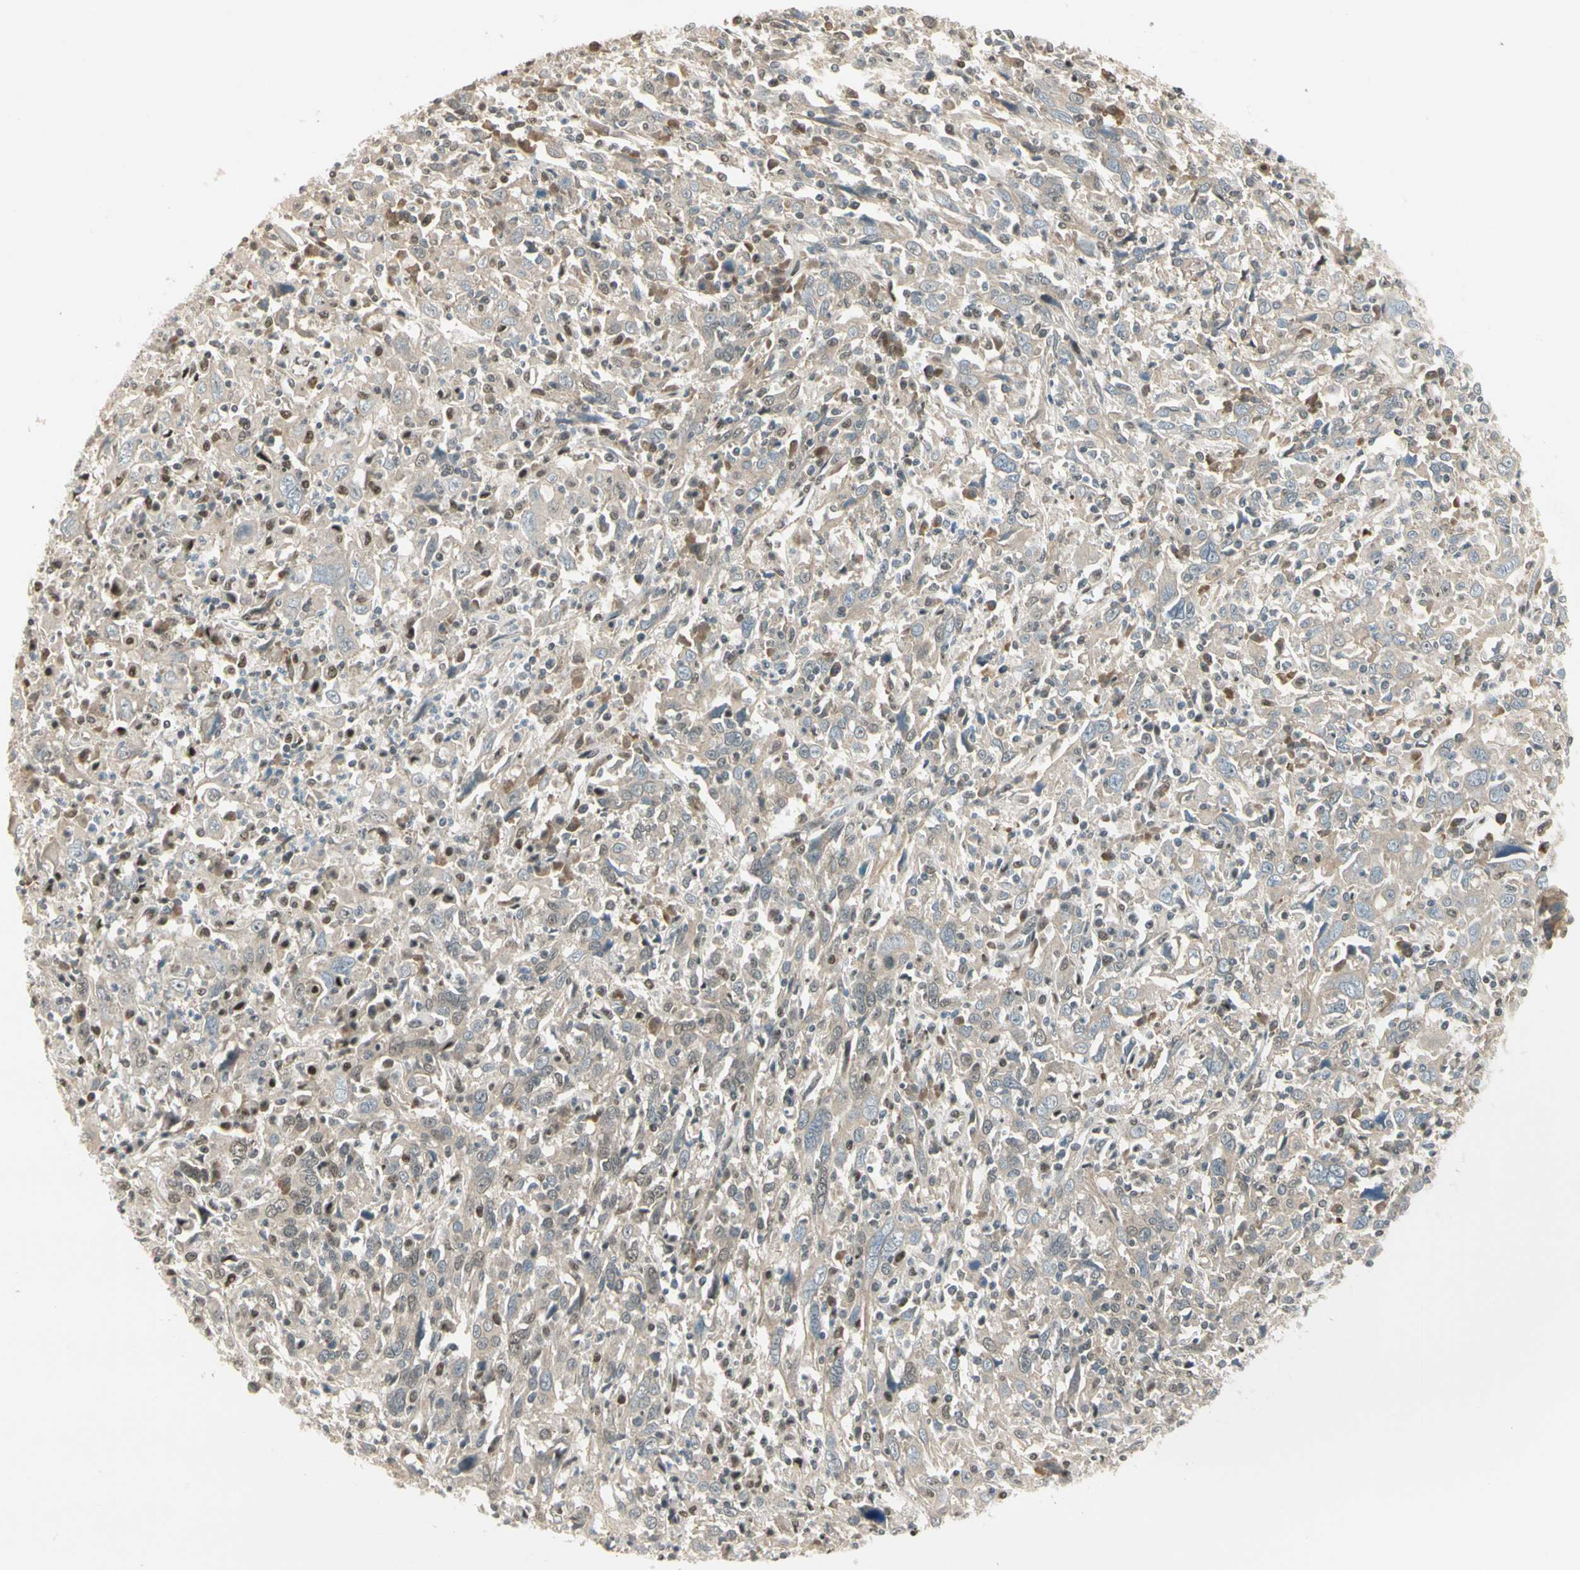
{"staining": {"intensity": "weak", "quantity": ">75%", "location": "cytoplasmic/membranous"}, "tissue": "cervical cancer", "cell_type": "Tumor cells", "image_type": "cancer", "snomed": [{"axis": "morphology", "description": "Squamous cell carcinoma, NOS"}, {"axis": "topography", "description": "Cervix"}], "caption": "A brown stain shows weak cytoplasmic/membranous expression of a protein in human cervical cancer tumor cells.", "gene": "GTF3A", "patient": {"sex": "female", "age": 46}}